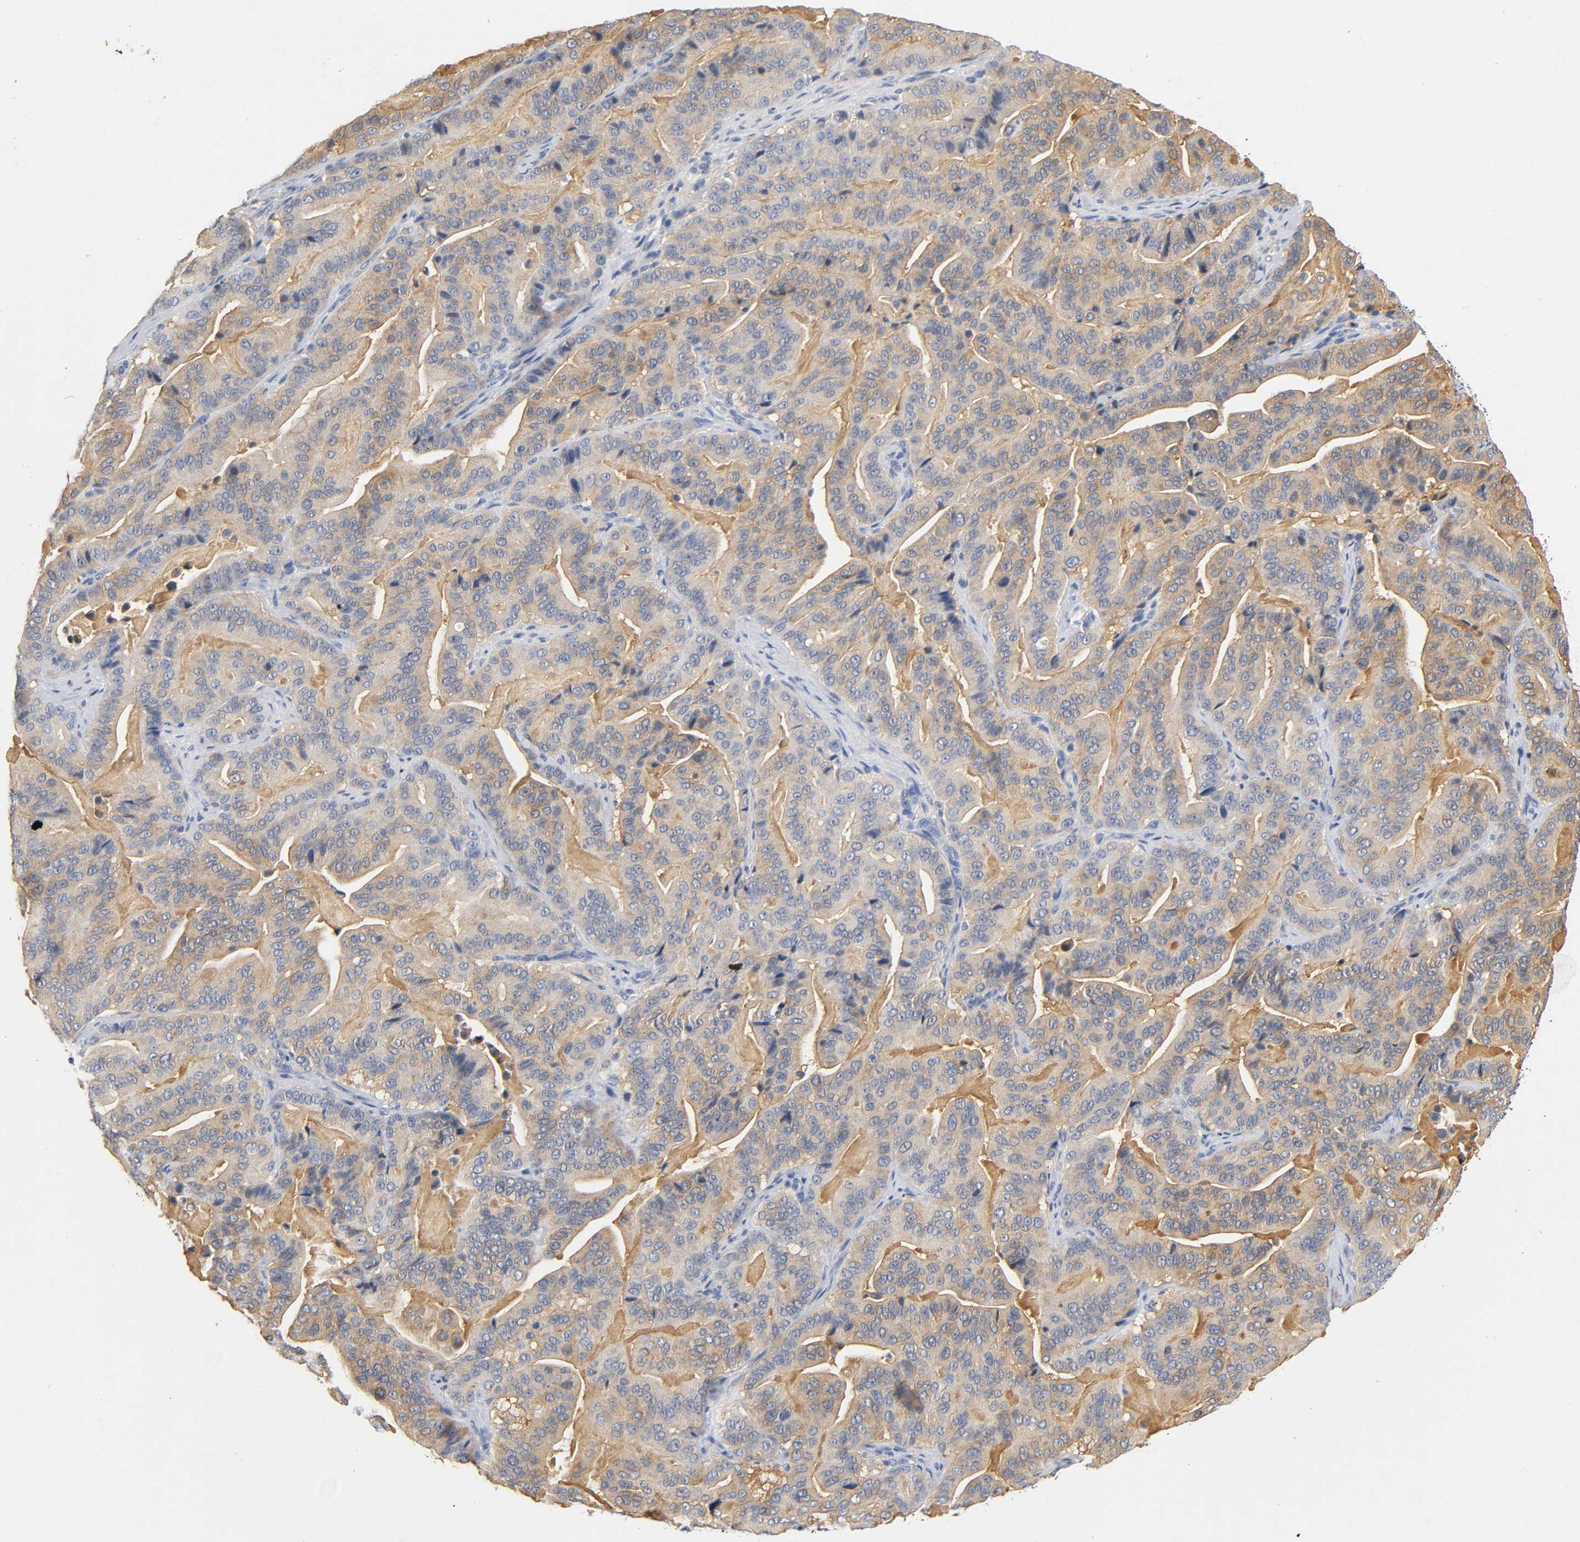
{"staining": {"intensity": "moderate", "quantity": ">75%", "location": "cytoplasmic/membranous"}, "tissue": "pancreatic cancer", "cell_type": "Tumor cells", "image_type": "cancer", "snomed": [{"axis": "morphology", "description": "Adenocarcinoma, NOS"}, {"axis": "topography", "description": "Pancreas"}], "caption": "Protein expression analysis of pancreatic adenocarcinoma demonstrates moderate cytoplasmic/membranous positivity in about >75% of tumor cells.", "gene": "TNC", "patient": {"sex": "male", "age": 63}}